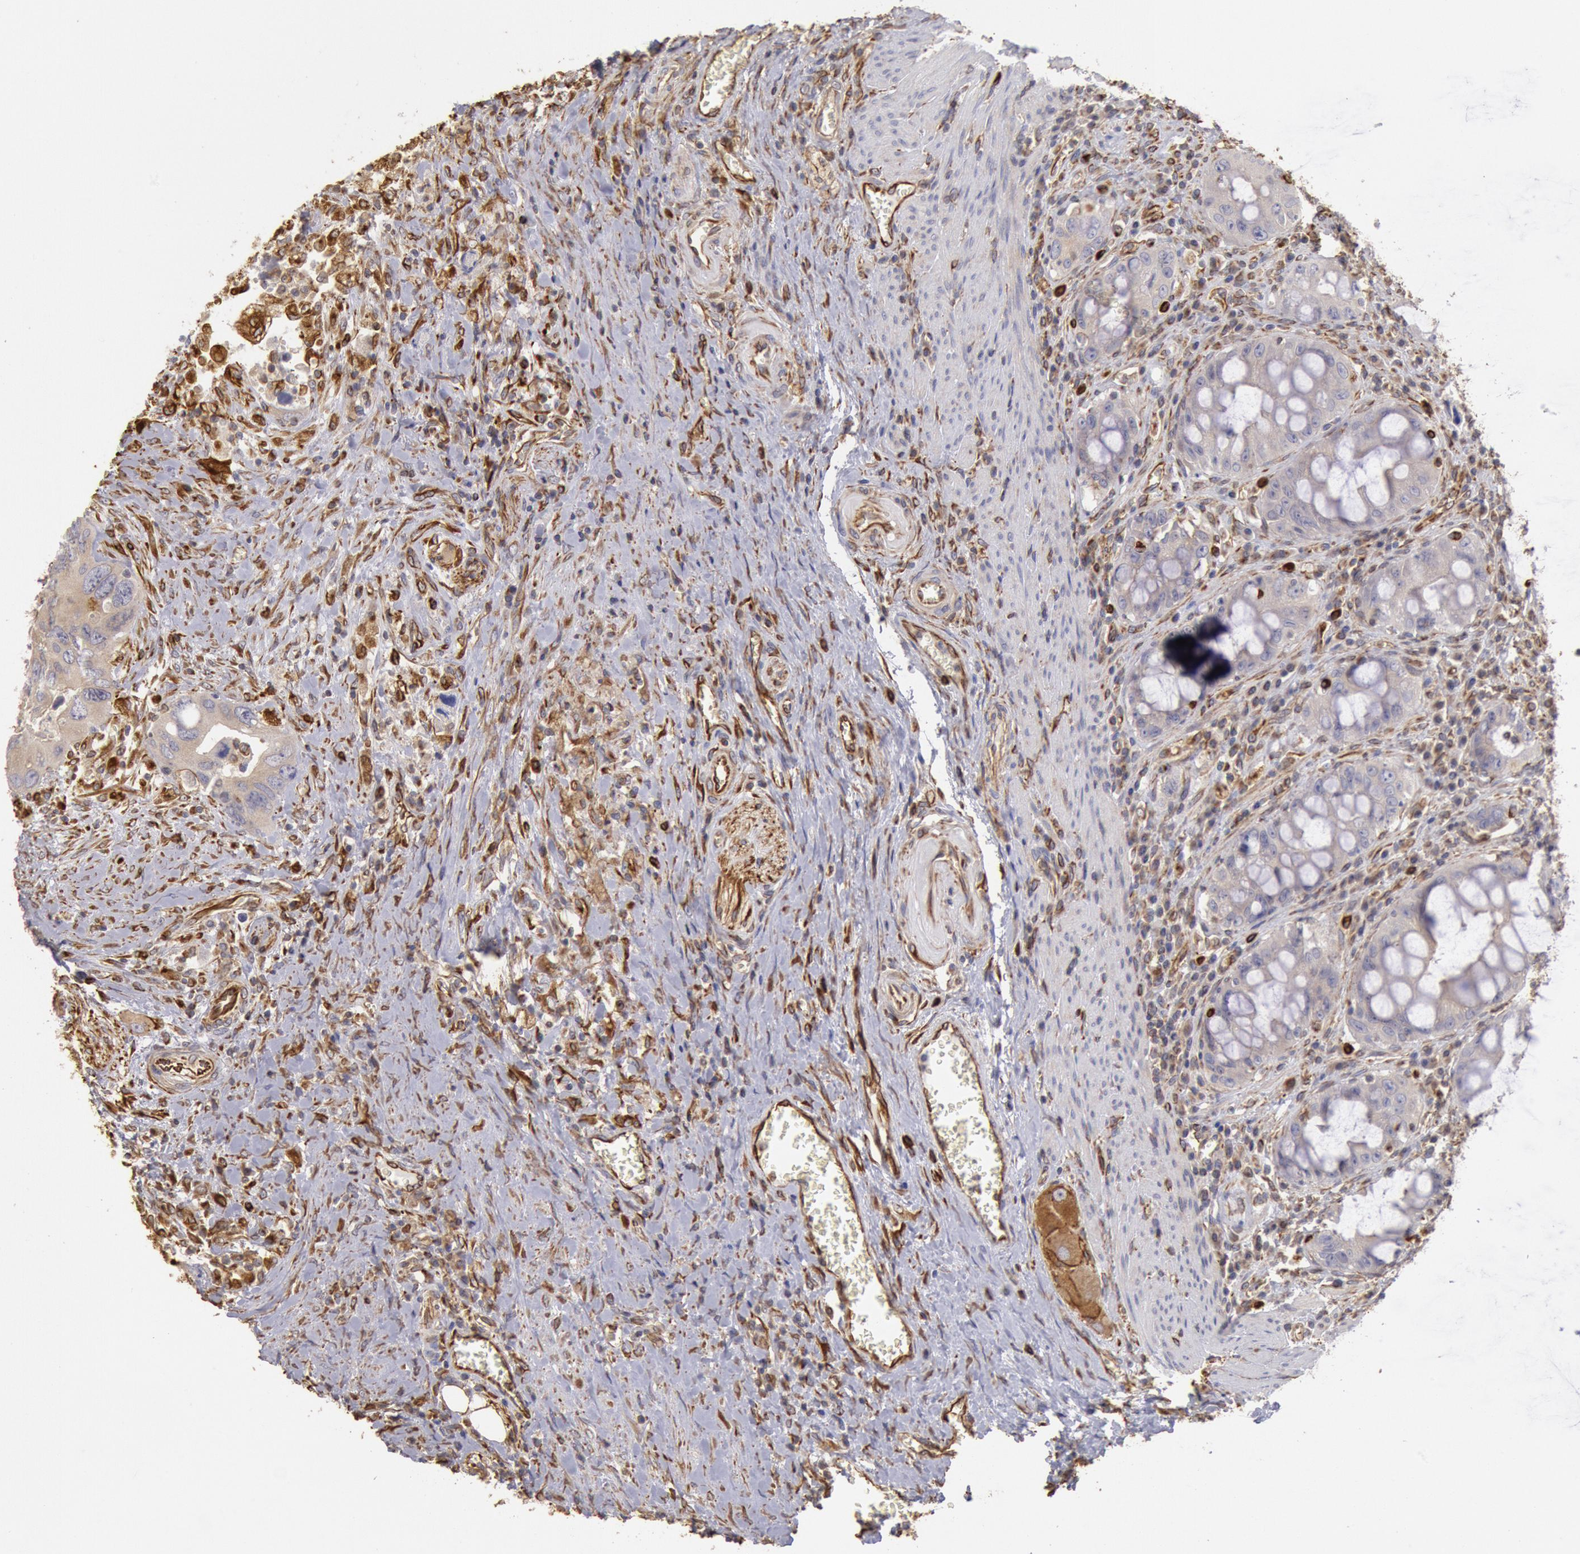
{"staining": {"intensity": "weak", "quantity": ">75%", "location": "cytoplasmic/membranous"}, "tissue": "colorectal cancer", "cell_type": "Tumor cells", "image_type": "cancer", "snomed": [{"axis": "morphology", "description": "Adenocarcinoma, NOS"}, {"axis": "topography", "description": "Rectum"}], "caption": "Tumor cells show low levels of weak cytoplasmic/membranous positivity in about >75% of cells in human adenocarcinoma (colorectal).", "gene": "RNF139", "patient": {"sex": "male", "age": 70}}